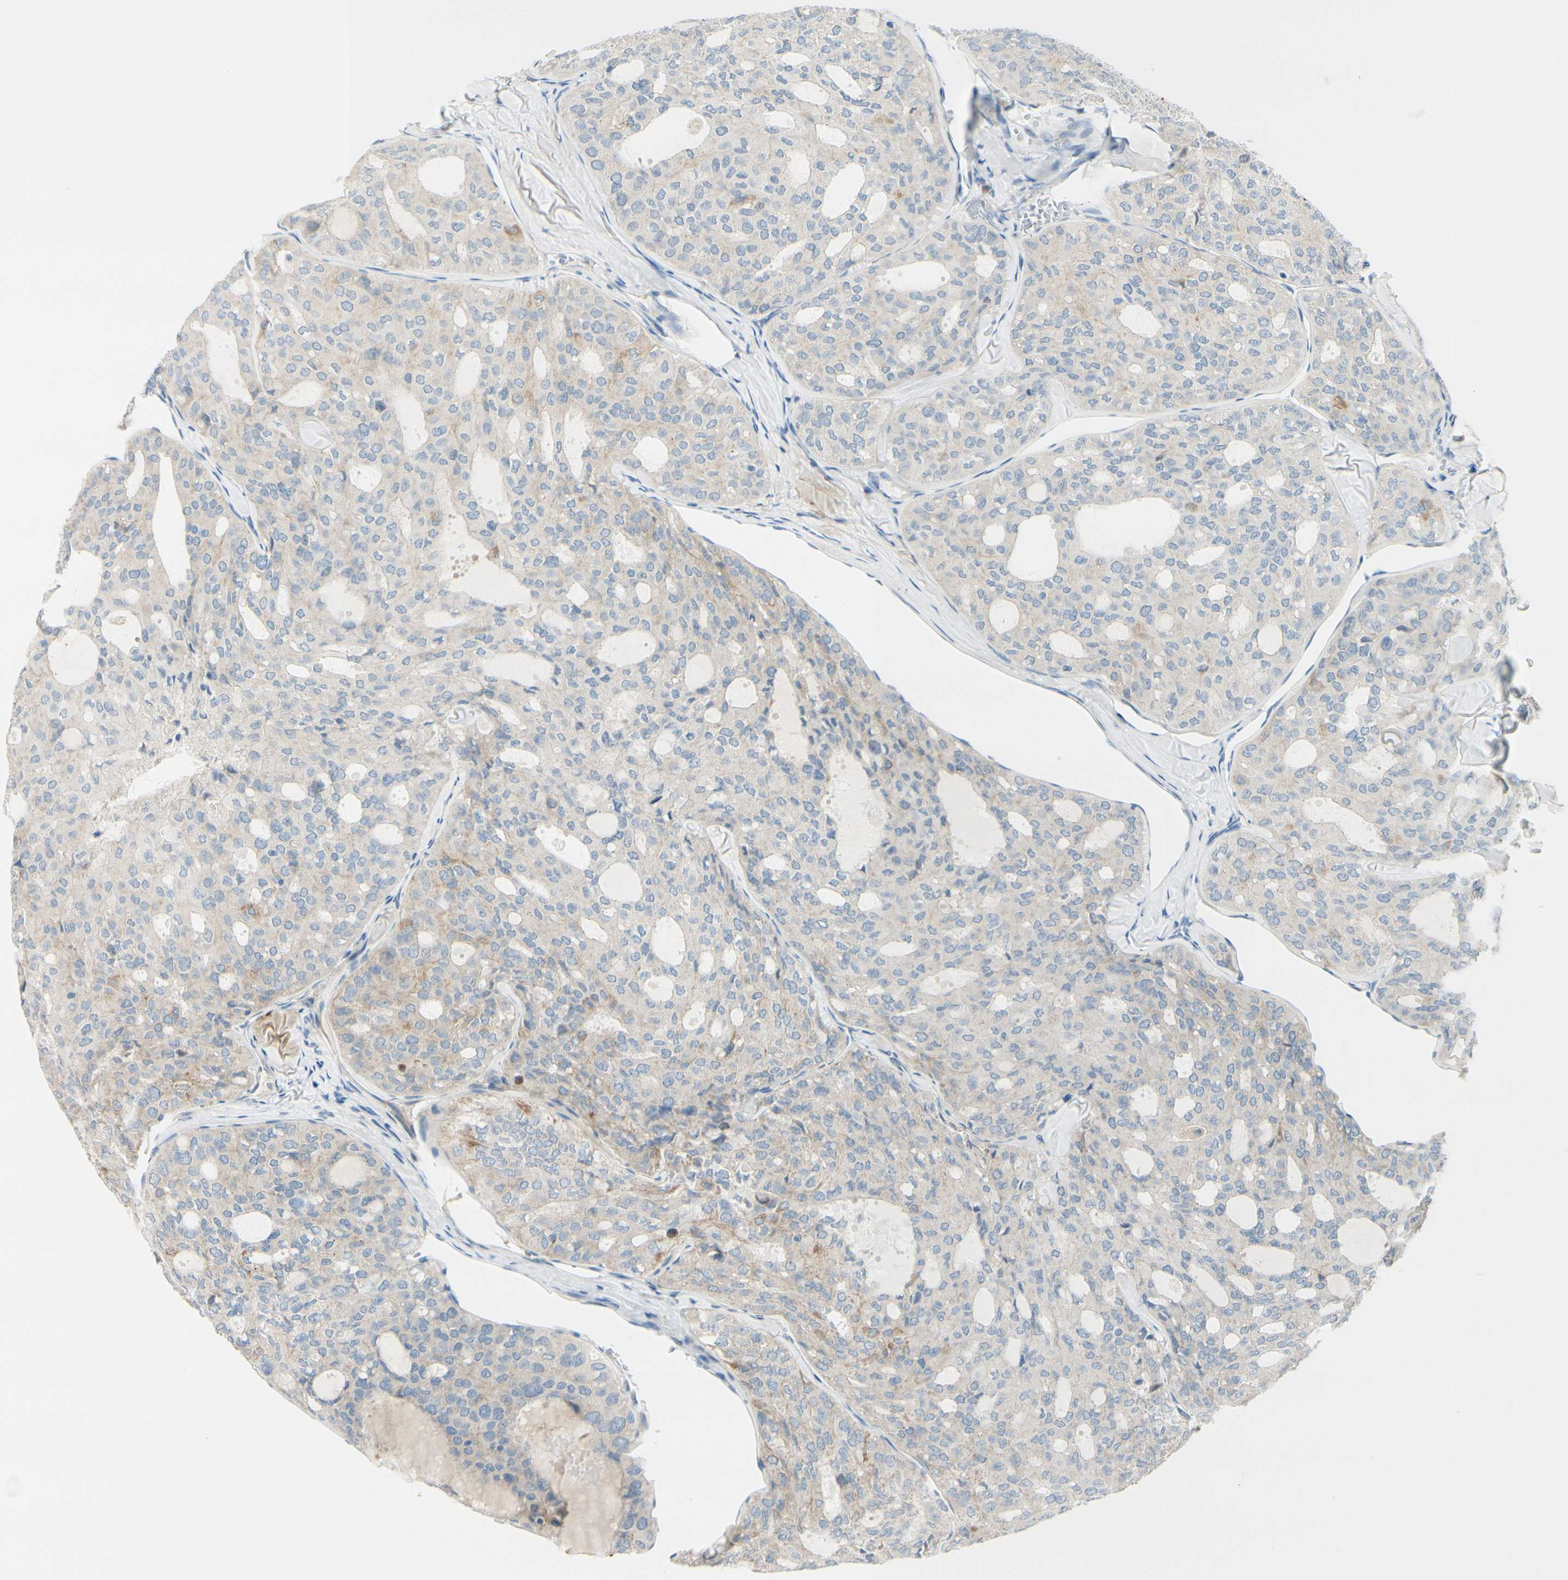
{"staining": {"intensity": "weak", "quantity": "25%-75%", "location": "cytoplasmic/membranous"}, "tissue": "thyroid cancer", "cell_type": "Tumor cells", "image_type": "cancer", "snomed": [{"axis": "morphology", "description": "Follicular adenoma carcinoma, NOS"}, {"axis": "topography", "description": "Thyroid gland"}], "caption": "Immunohistochemical staining of thyroid follicular adenoma carcinoma exhibits weak cytoplasmic/membranous protein positivity in approximately 25%-75% of tumor cells.", "gene": "GALNT5", "patient": {"sex": "male", "age": 75}}